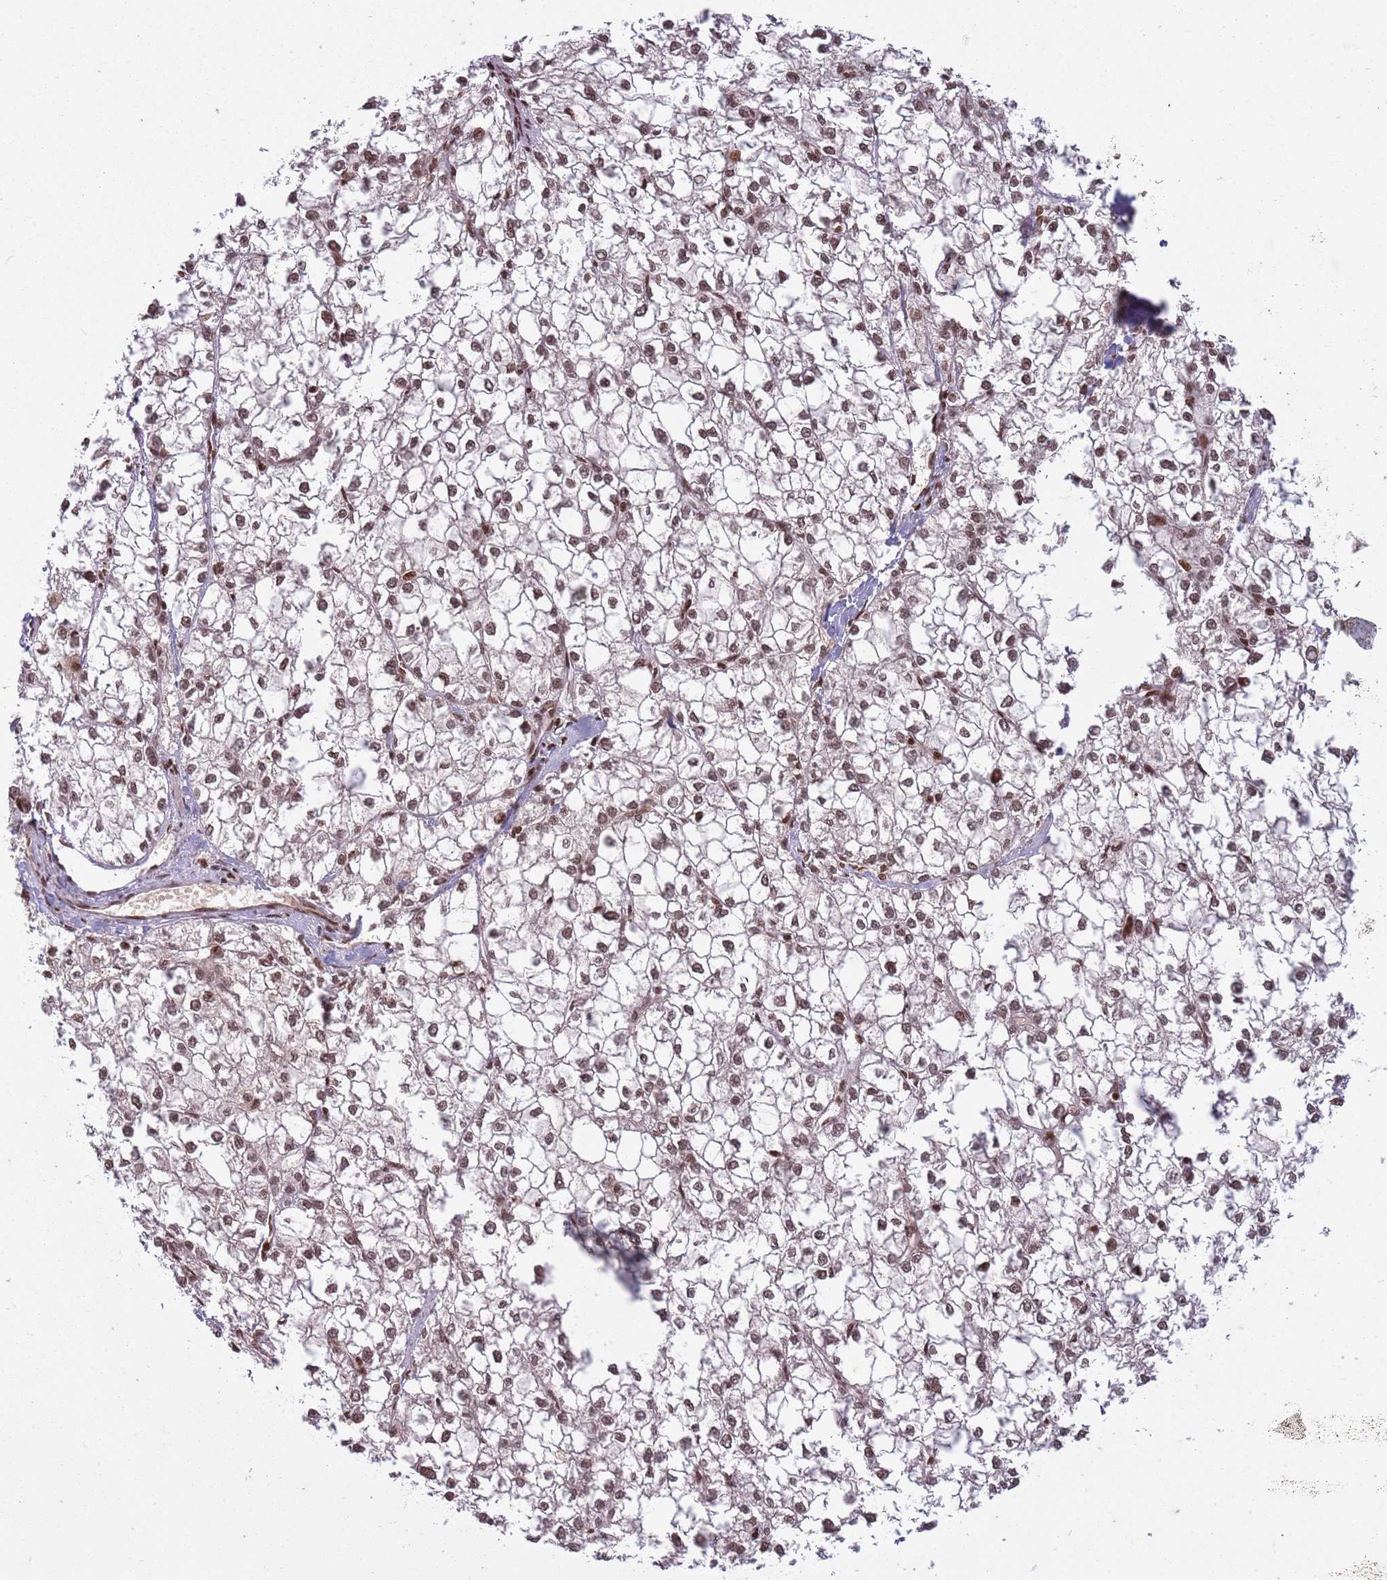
{"staining": {"intensity": "moderate", "quantity": ">75%", "location": "nuclear"}, "tissue": "liver cancer", "cell_type": "Tumor cells", "image_type": "cancer", "snomed": [{"axis": "morphology", "description": "Carcinoma, Hepatocellular, NOS"}, {"axis": "topography", "description": "Liver"}], "caption": "The immunohistochemical stain labels moderate nuclear expression in tumor cells of hepatocellular carcinoma (liver) tissue.", "gene": "SH3RF3", "patient": {"sex": "female", "age": 43}}